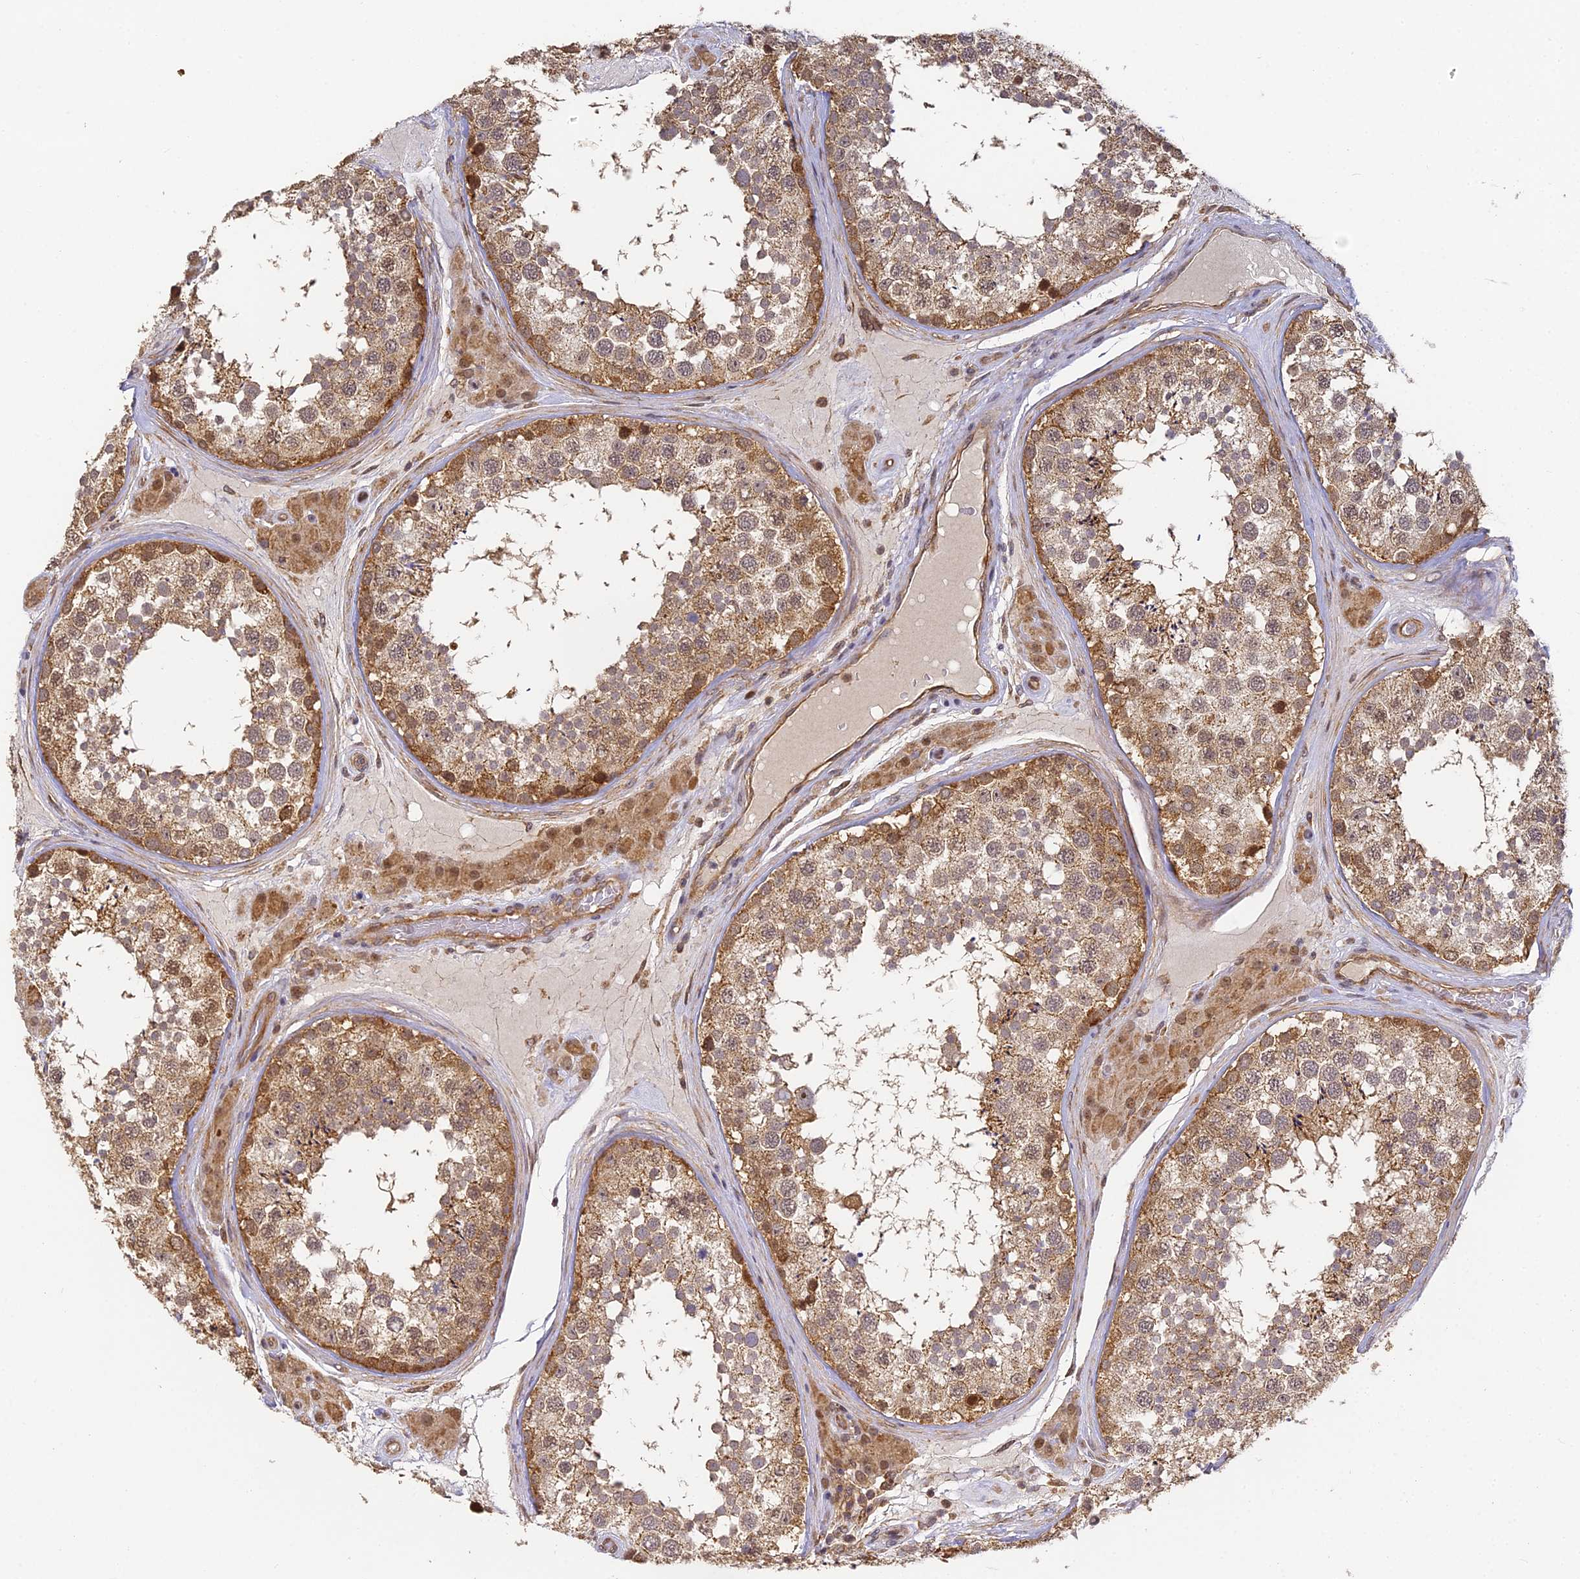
{"staining": {"intensity": "moderate", "quantity": ">75%", "location": "cytoplasmic/membranous,nuclear"}, "tissue": "testis", "cell_type": "Cells in seminiferous ducts", "image_type": "normal", "snomed": [{"axis": "morphology", "description": "Normal tissue, NOS"}, {"axis": "topography", "description": "Testis"}], "caption": "Immunohistochemistry (IHC) image of unremarkable testis: human testis stained using immunohistochemistry (IHC) reveals medium levels of moderate protein expression localized specifically in the cytoplasmic/membranous,nuclear of cells in seminiferous ducts, appearing as a cytoplasmic/membranous,nuclear brown color.", "gene": "ENSG00000268870", "patient": {"sex": "male", "age": 46}}